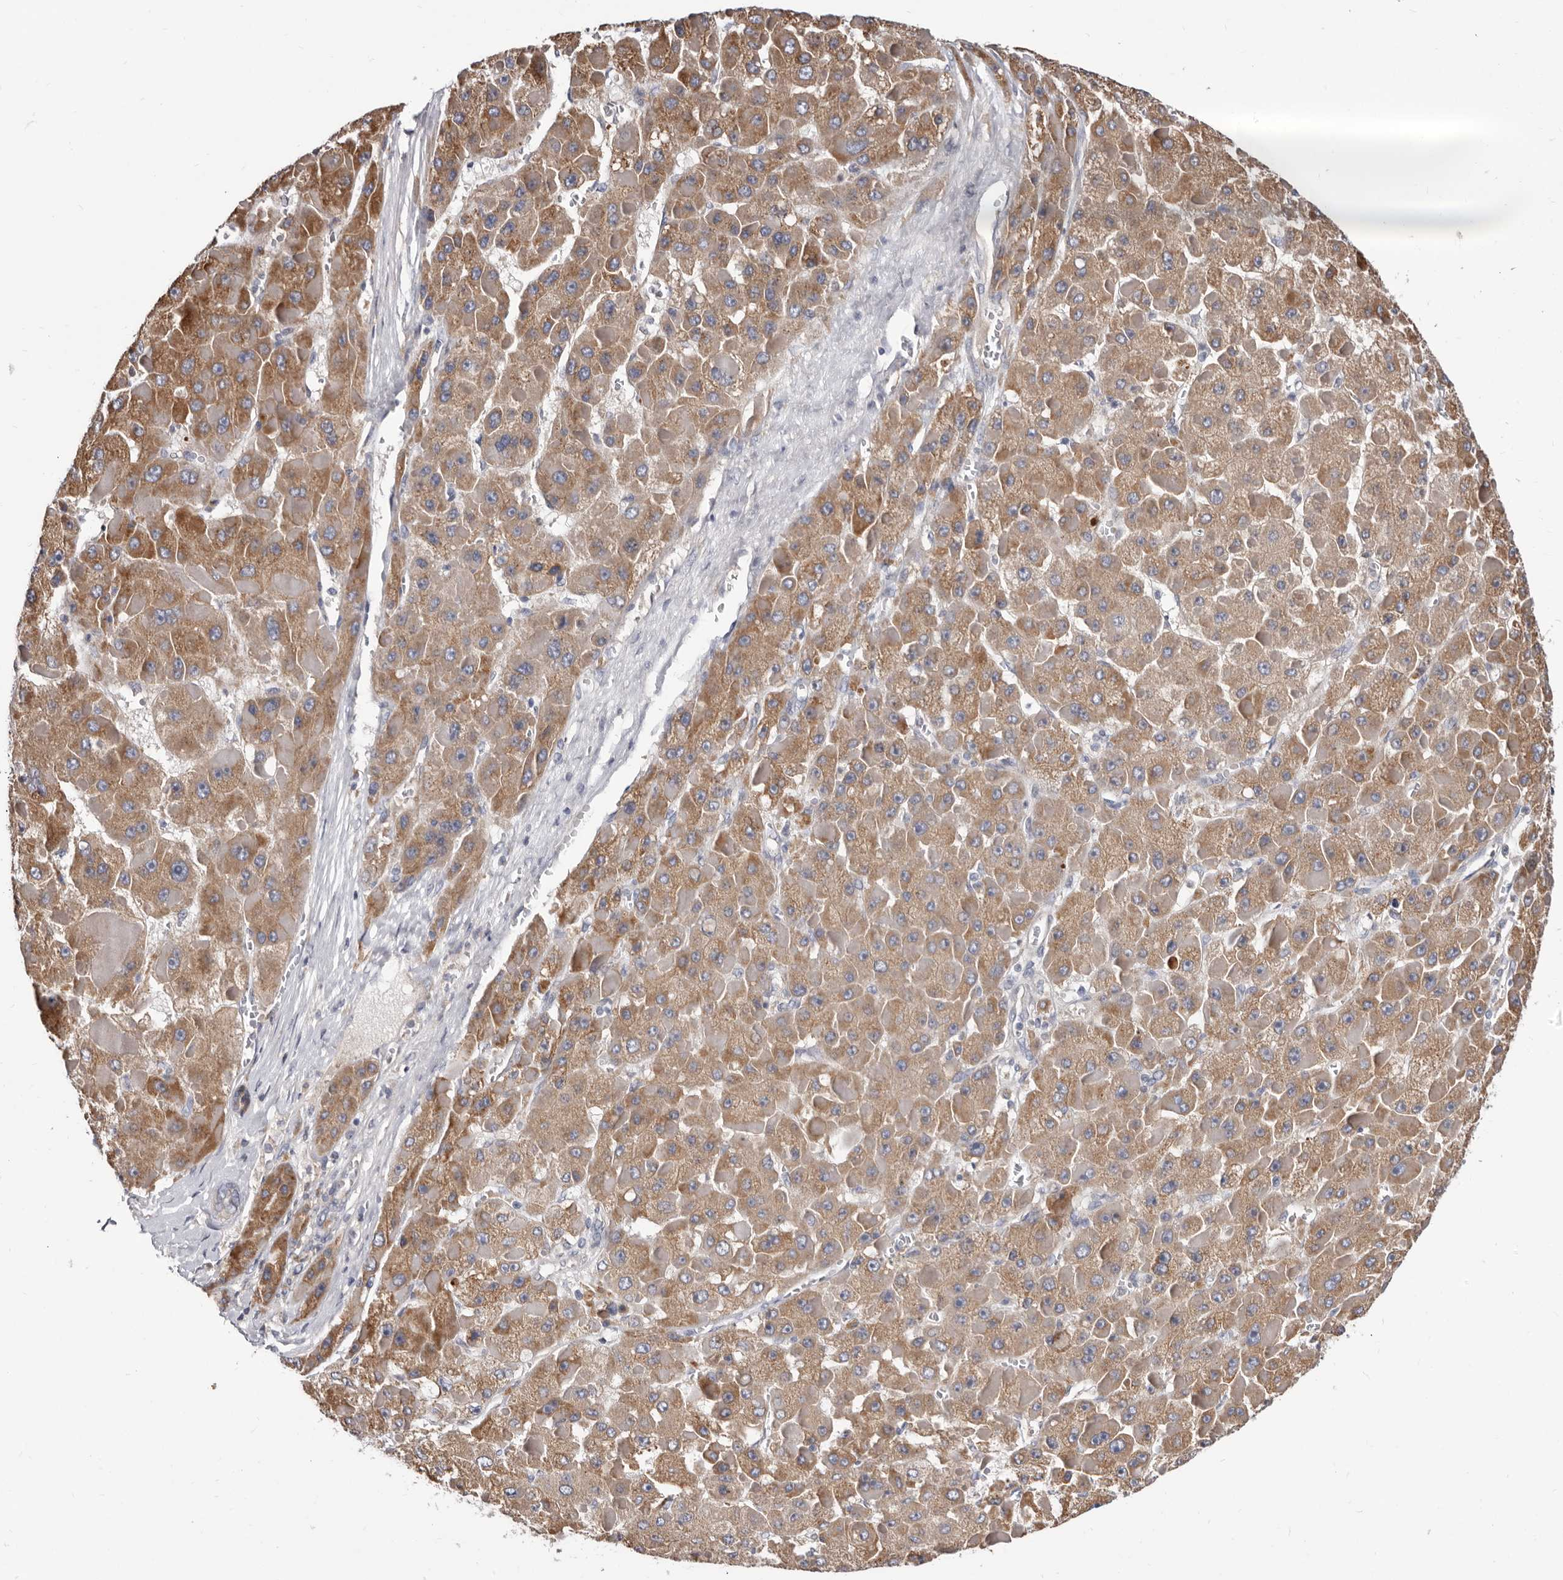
{"staining": {"intensity": "moderate", "quantity": ">75%", "location": "cytoplasmic/membranous"}, "tissue": "liver cancer", "cell_type": "Tumor cells", "image_type": "cancer", "snomed": [{"axis": "morphology", "description": "Carcinoma, Hepatocellular, NOS"}, {"axis": "topography", "description": "Liver"}], "caption": "Immunohistochemical staining of hepatocellular carcinoma (liver) demonstrates medium levels of moderate cytoplasmic/membranous positivity in approximately >75% of tumor cells.", "gene": "ASIC5", "patient": {"sex": "female", "age": 73}}